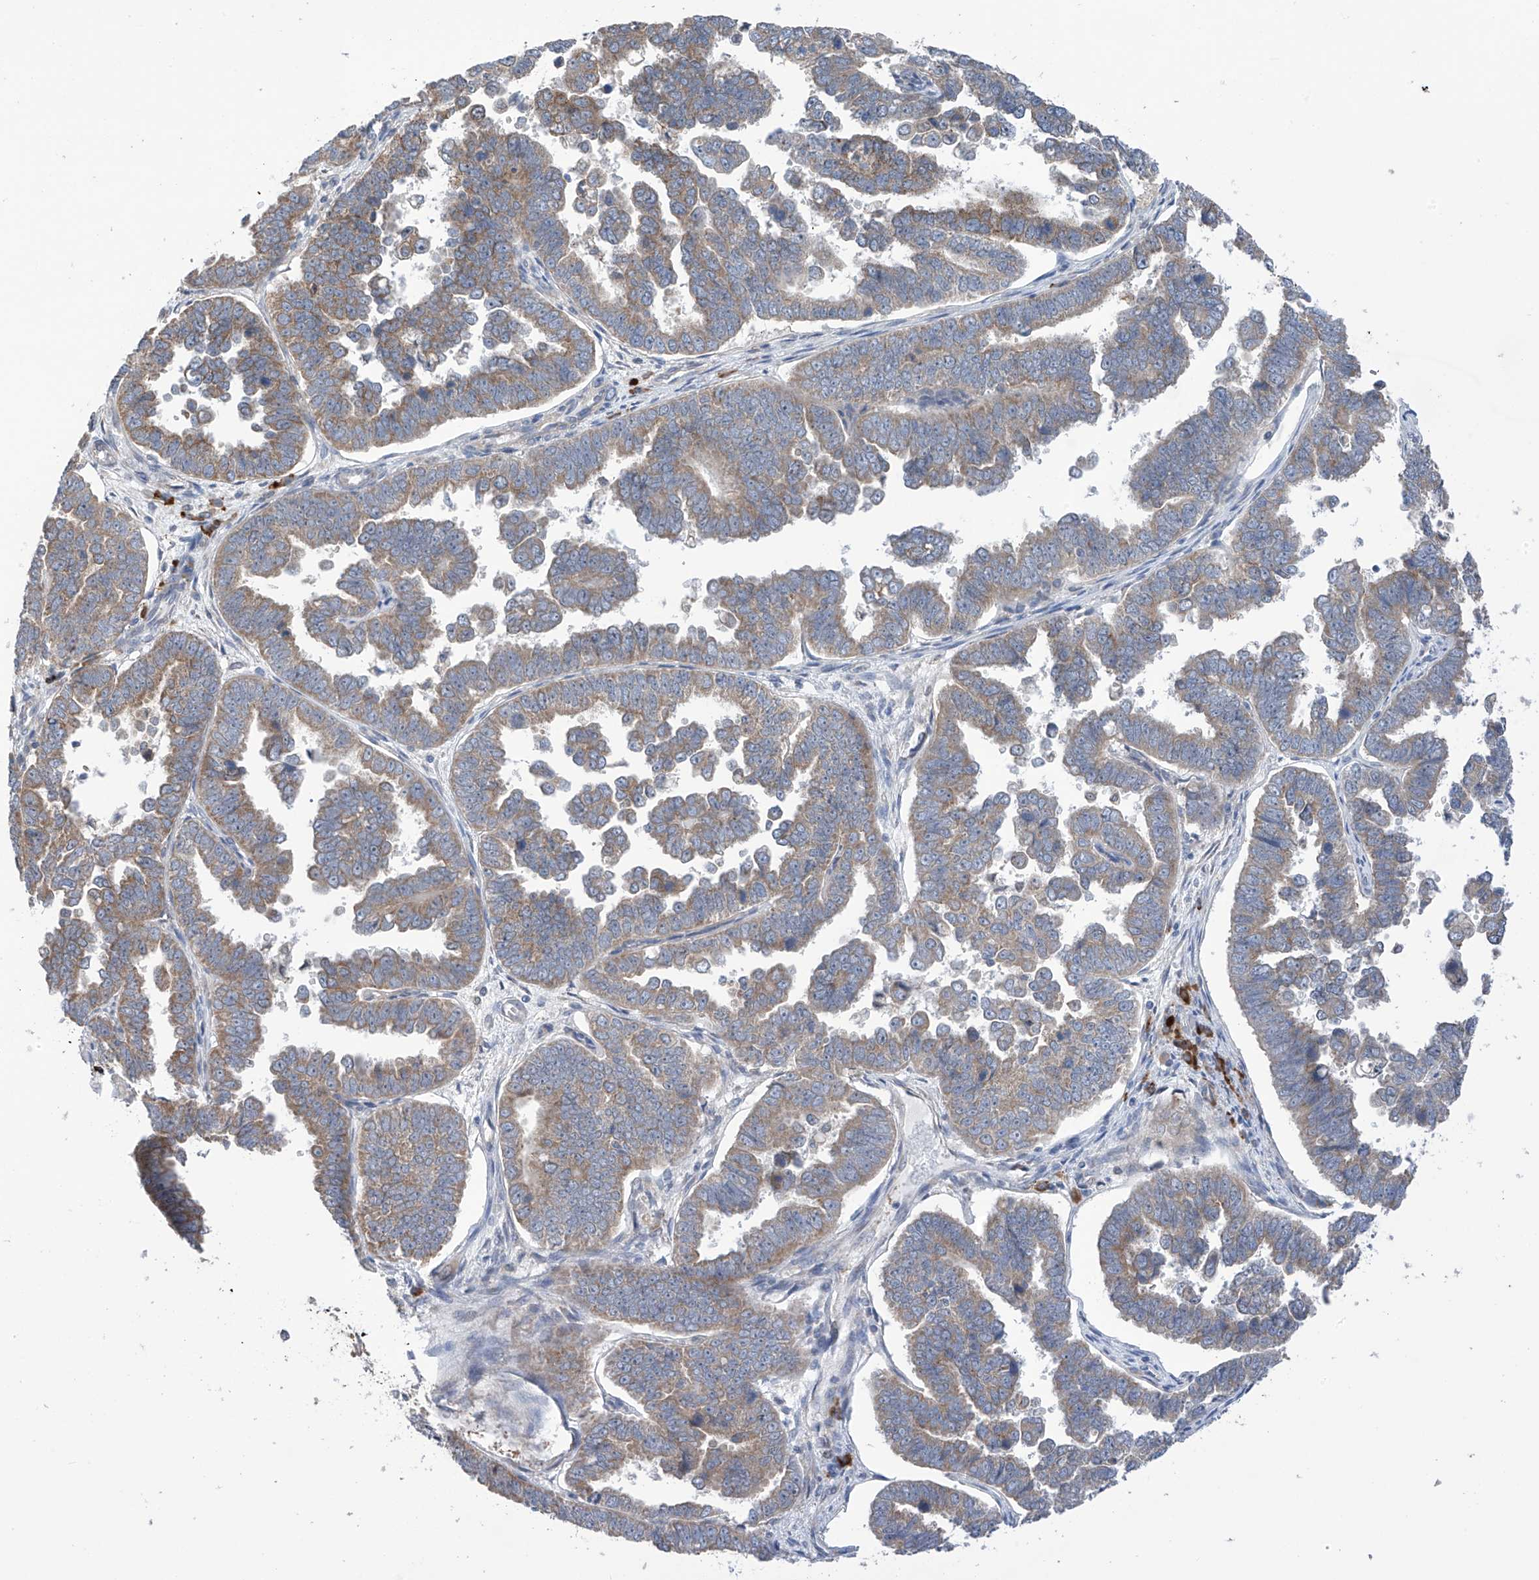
{"staining": {"intensity": "weak", "quantity": ">75%", "location": "cytoplasmic/membranous"}, "tissue": "endometrial cancer", "cell_type": "Tumor cells", "image_type": "cancer", "snomed": [{"axis": "morphology", "description": "Adenocarcinoma, NOS"}, {"axis": "topography", "description": "Endometrium"}], "caption": "This photomicrograph shows IHC staining of endometrial cancer, with low weak cytoplasmic/membranous expression in about >75% of tumor cells.", "gene": "REC8", "patient": {"sex": "female", "age": 75}}